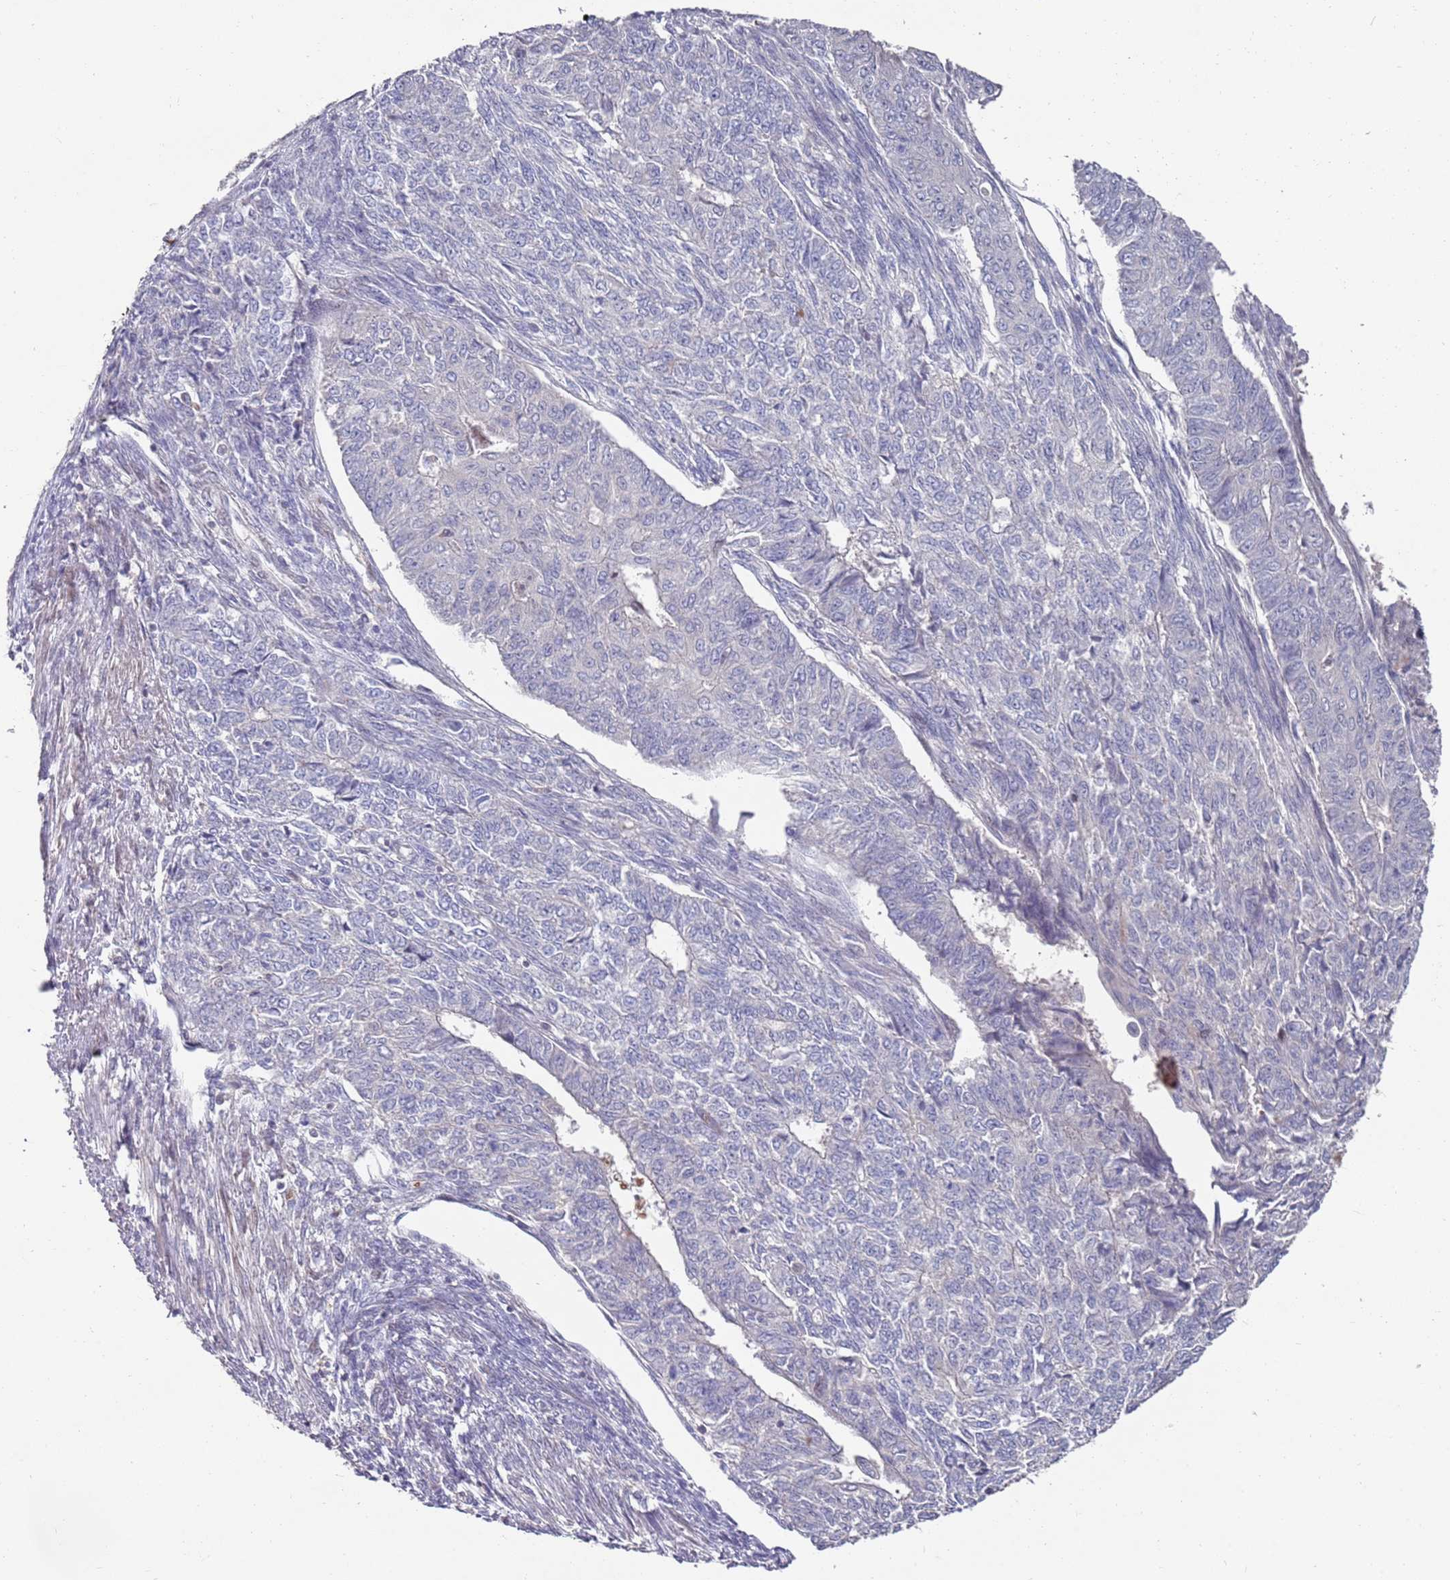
{"staining": {"intensity": "negative", "quantity": "none", "location": "none"}, "tissue": "endometrial cancer", "cell_type": "Tumor cells", "image_type": "cancer", "snomed": [{"axis": "morphology", "description": "Adenocarcinoma, NOS"}, {"axis": "topography", "description": "Endometrium"}], "caption": "Tumor cells show no significant protein expression in endometrial adenocarcinoma.", "gene": "LACC1", "patient": {"sex": "female", "age": 32}}